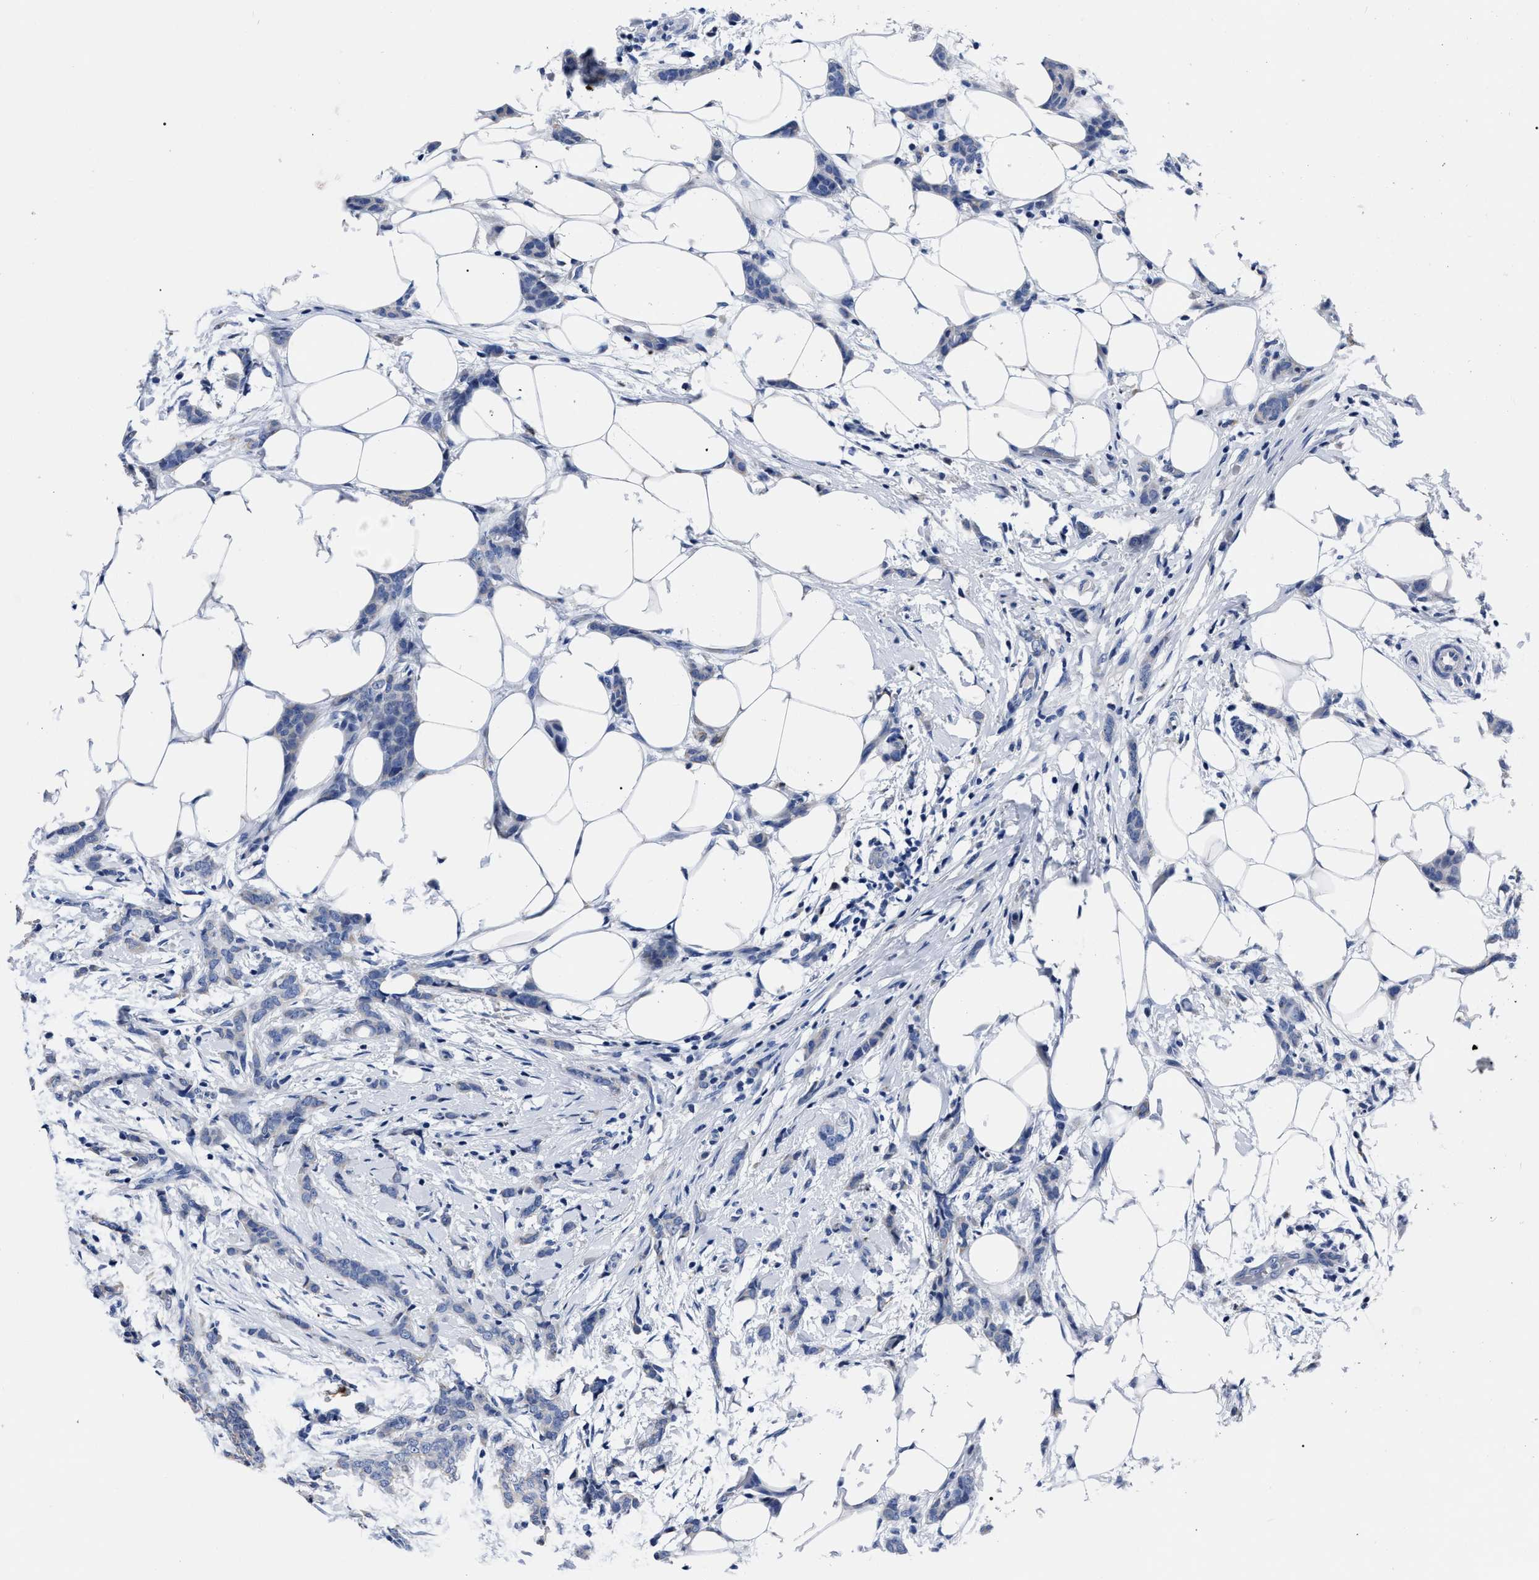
{"staining": {"intensity": "negative", "quantity": "none", "location": "none"}, "tissue": "breast cancer", "cell_type": "Tumor cells", "image_type": "cancer", "snomed": [{"axis": "morphology", "description": "Lobular carcinoma"}, {"axis": "topography", "description": "Skin"}, {"axis": "topography", "description": "Breast"}], "caption": "Immunohistochemical staining of lobular carcinoma (breast) demonstrates no significant staining in tumor cells.", "gene": "MOV10L1", "patient": {"sex": "female", "age": 46}}